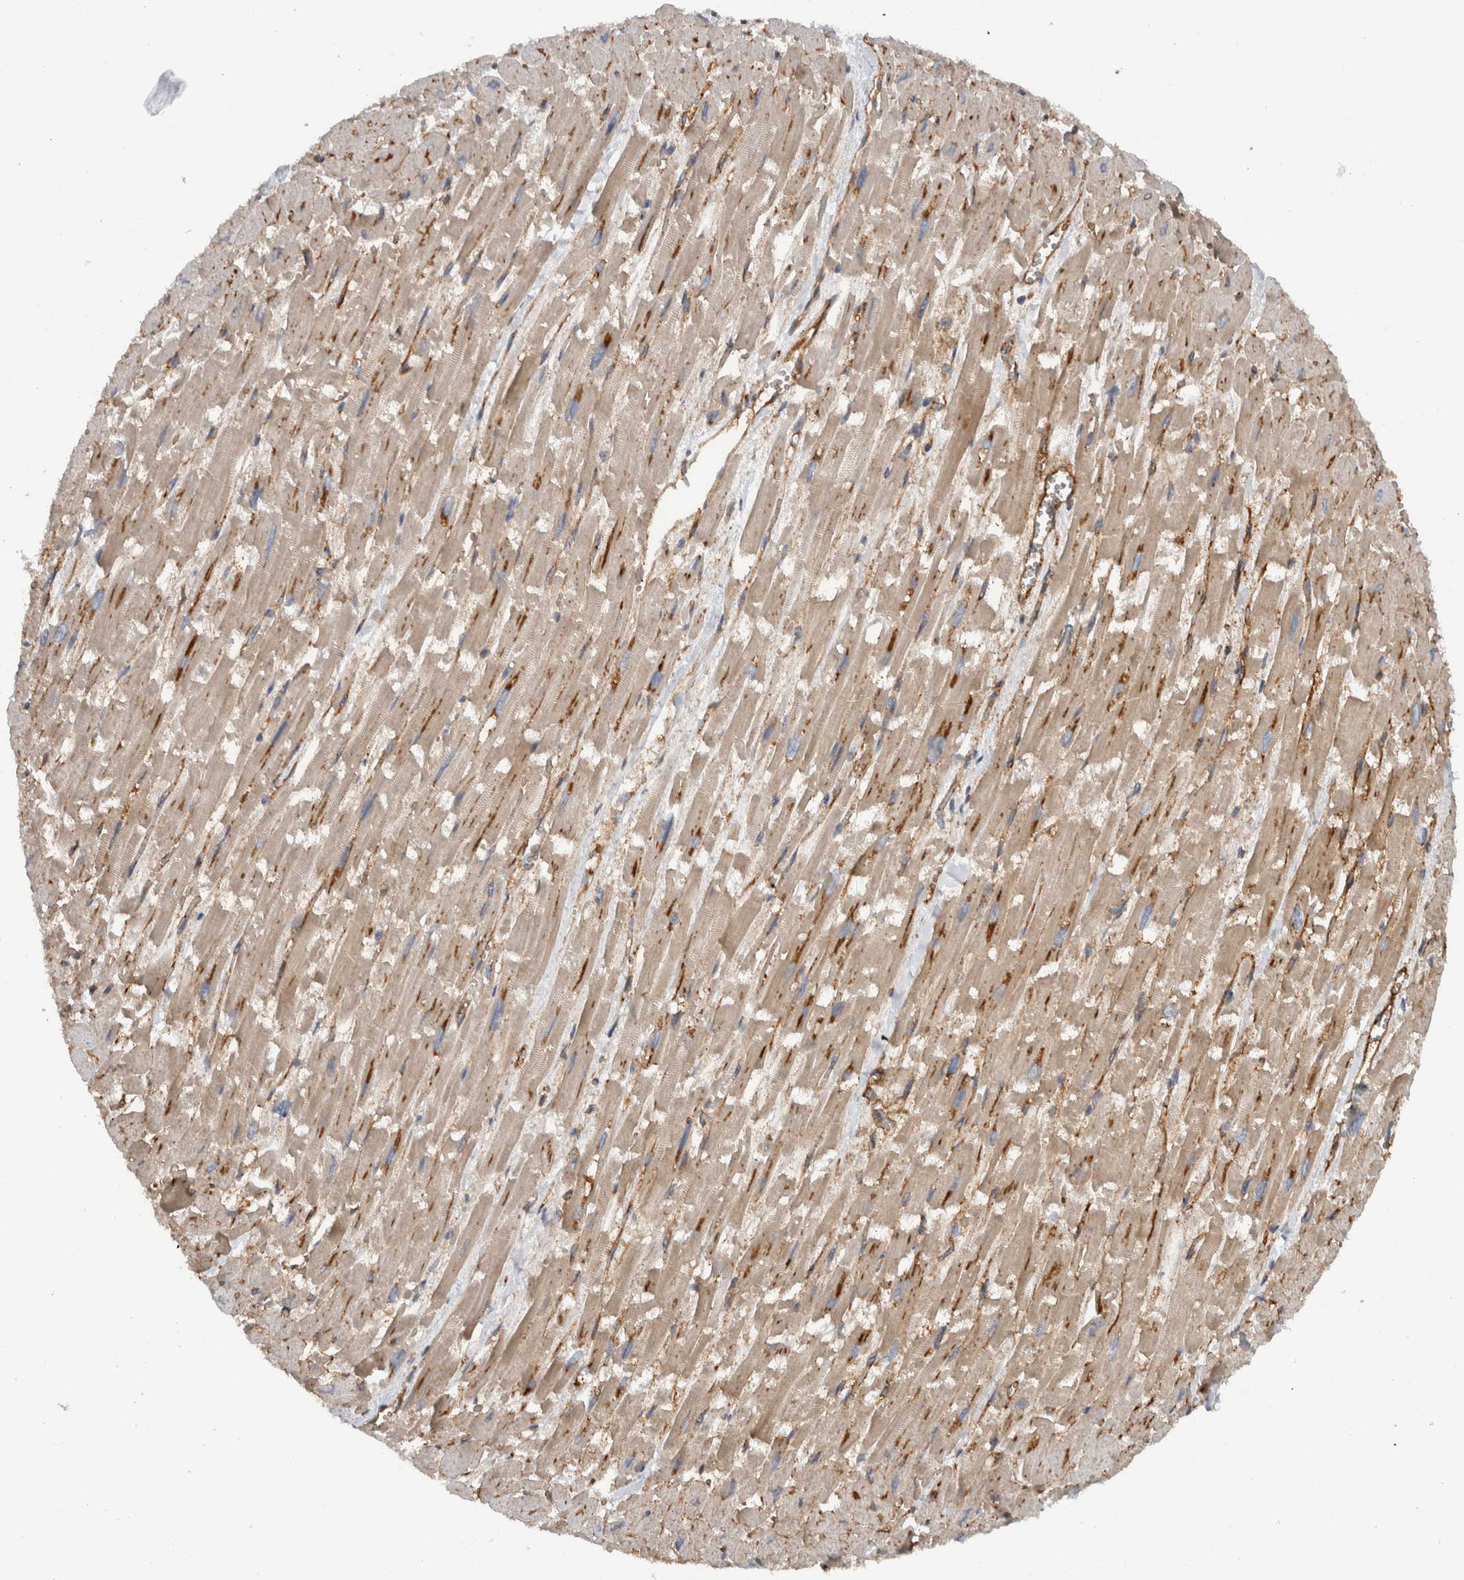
{"staining": {"intensity": "moderate", "quantity": ">75%", "location": "cytoplasmic/membranous"}, "tissue": "heart muscle", "cell_type": "Cardiomyocytes", "image_type": "normal", "snomed": [{"axis": "morphology", "description": "Normal tissue, NOS"}, {"axis": "topography", "description": "Heart"}], "caption": "About >75% of cardiomyocytes in benign human heart muscle demonstrate moderate cytoplasmic/membranous protein expression as visualized by brown immunohistochemical staining.", "gene": "CD59", "patient": {"sex": "male", "age": 54}}